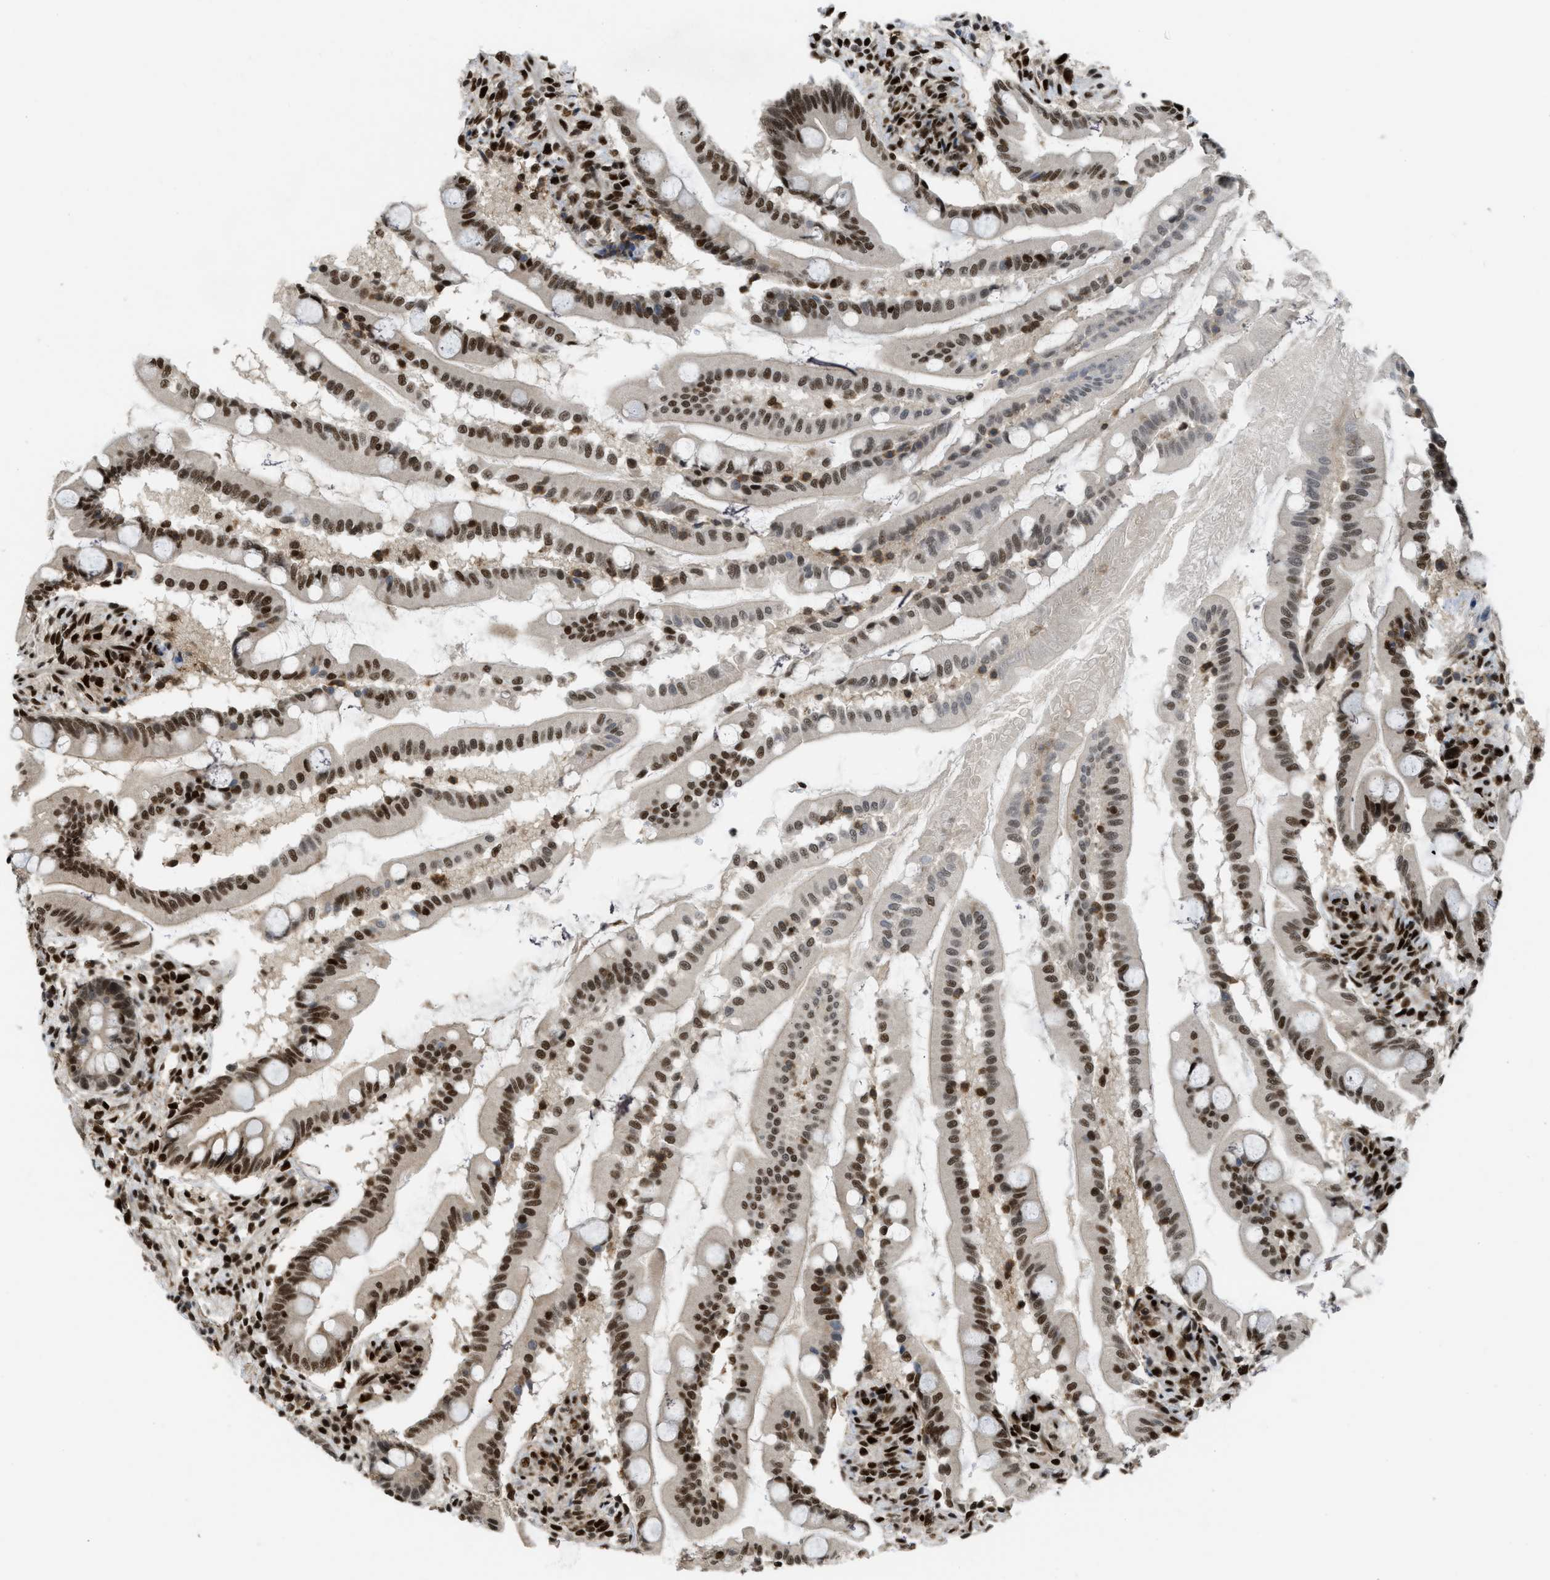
{"staining": {"intensity": "strong", "quantity": ">75%", "location": "nuclear"}, "tissue": "small intestine", "cell_type": "Glandular cells", "image_type": "normal", "snomed": [{"axis": "morphology", "description": "Normal tissue, NOS"}, {"axis": "topography", "description": "Small intestine"}], "caption": "About >75% of glandular cells in unremarkable small intestine show strong nuclear protein expression as visualized by brown immunohistochemical staining.", "gene": "RFX5", "patient": {"sex": "female", "age": 56}}